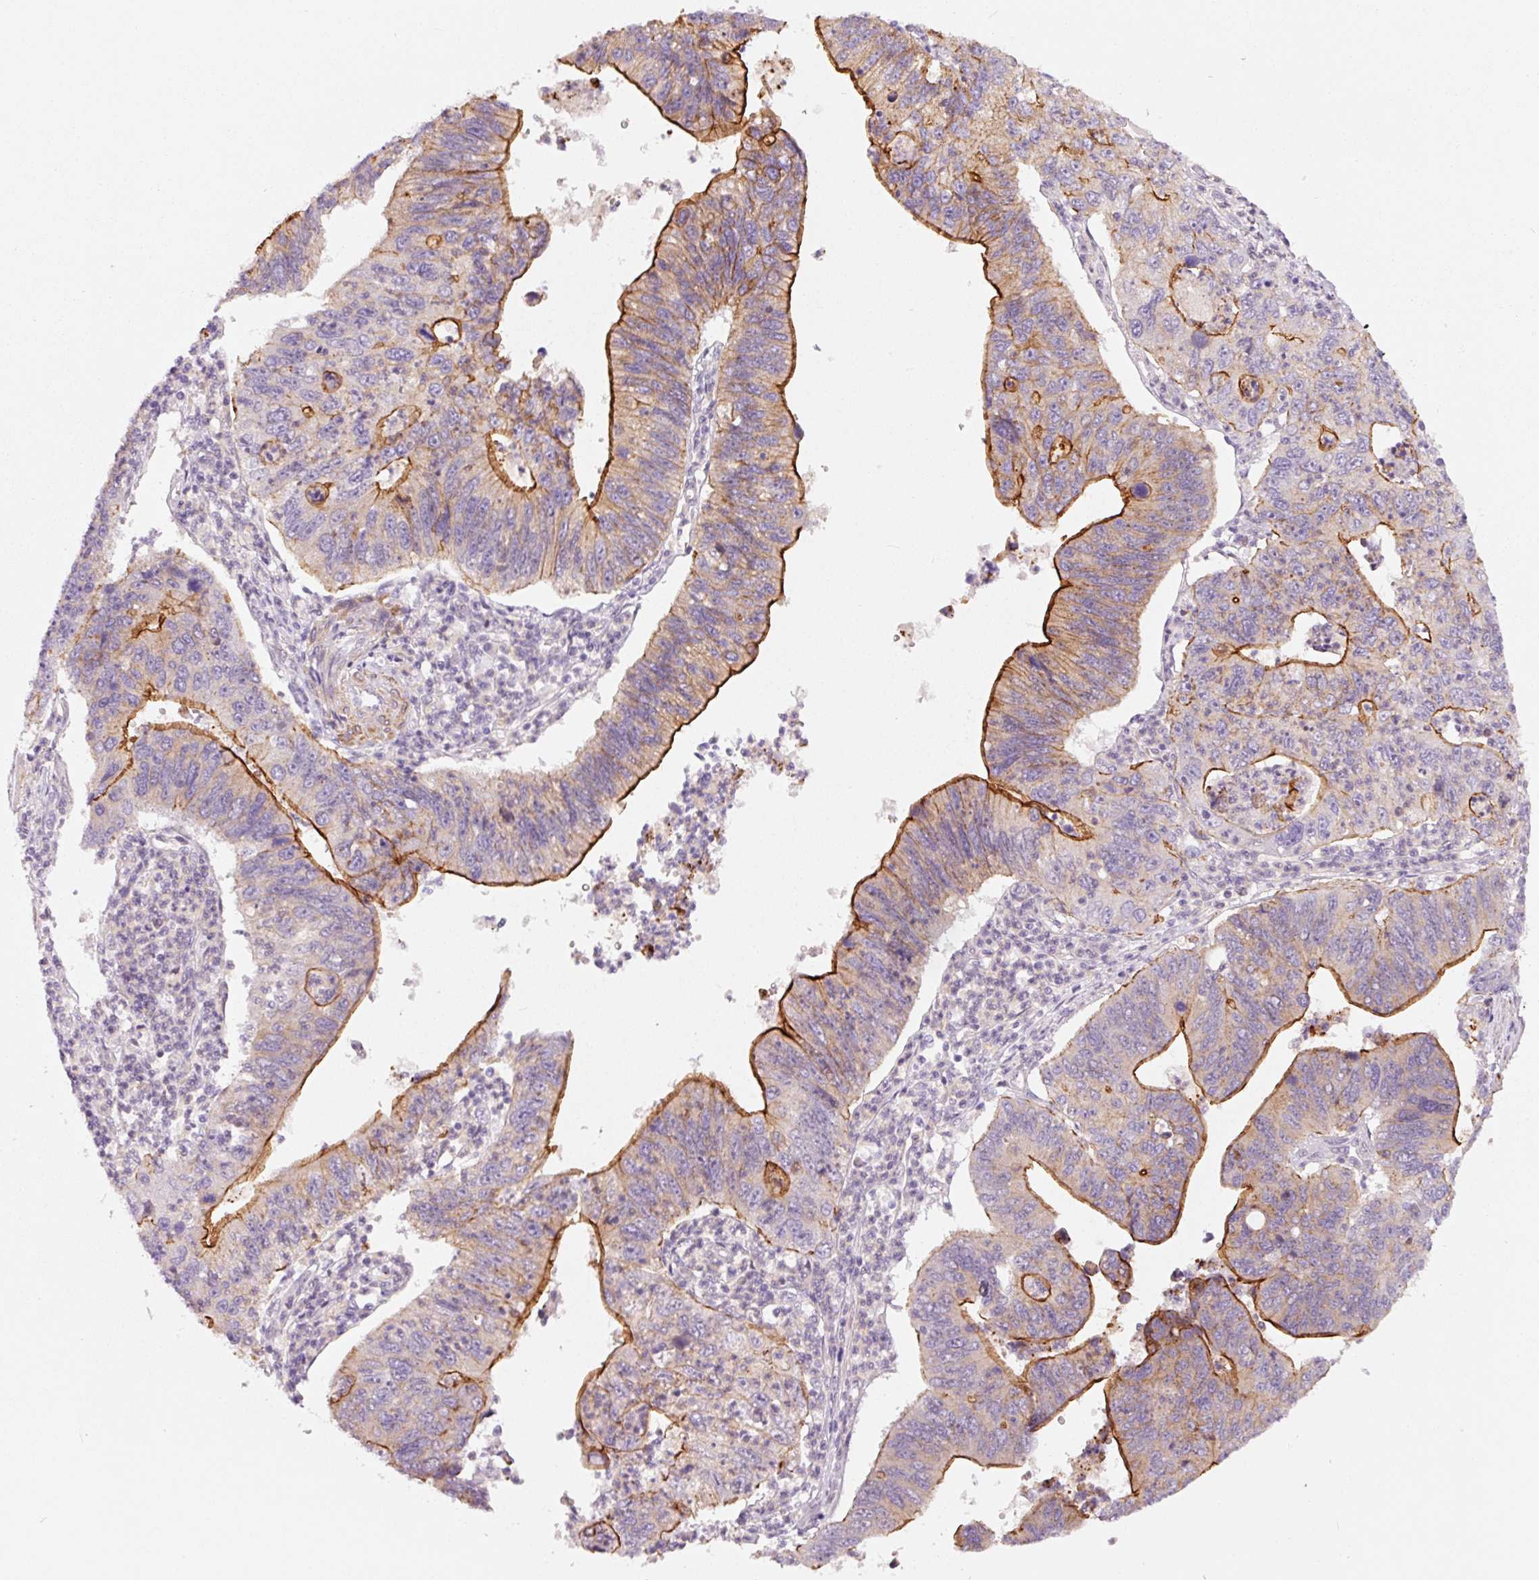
{"staining": {"intensity": "strong", "quantity": "25%-75%", "location": "cytoplasmic/membranous"}, "tissue": "stomach cancer", "cell_type": "Tumor cells", "image_type": "cancer", "snomed": [{"axis": "morphology", "description": "Adenocarcinoma, NOS"}, {"axis": "topography", "description": "Stomach"}], "caption": "IHC histopathology image of neoplastic tissue: human stomach cancer (adenocarcinoma) stained using immunohistochemistry demonstrates high levels of strong protein expression localized specifically in the cytoplasmic/membranous of tumor cells, appearing as a cytoplasmic/membranous brown color.", "gene": "DAPP1", "patient": {"sex": "male", "age": 59}}